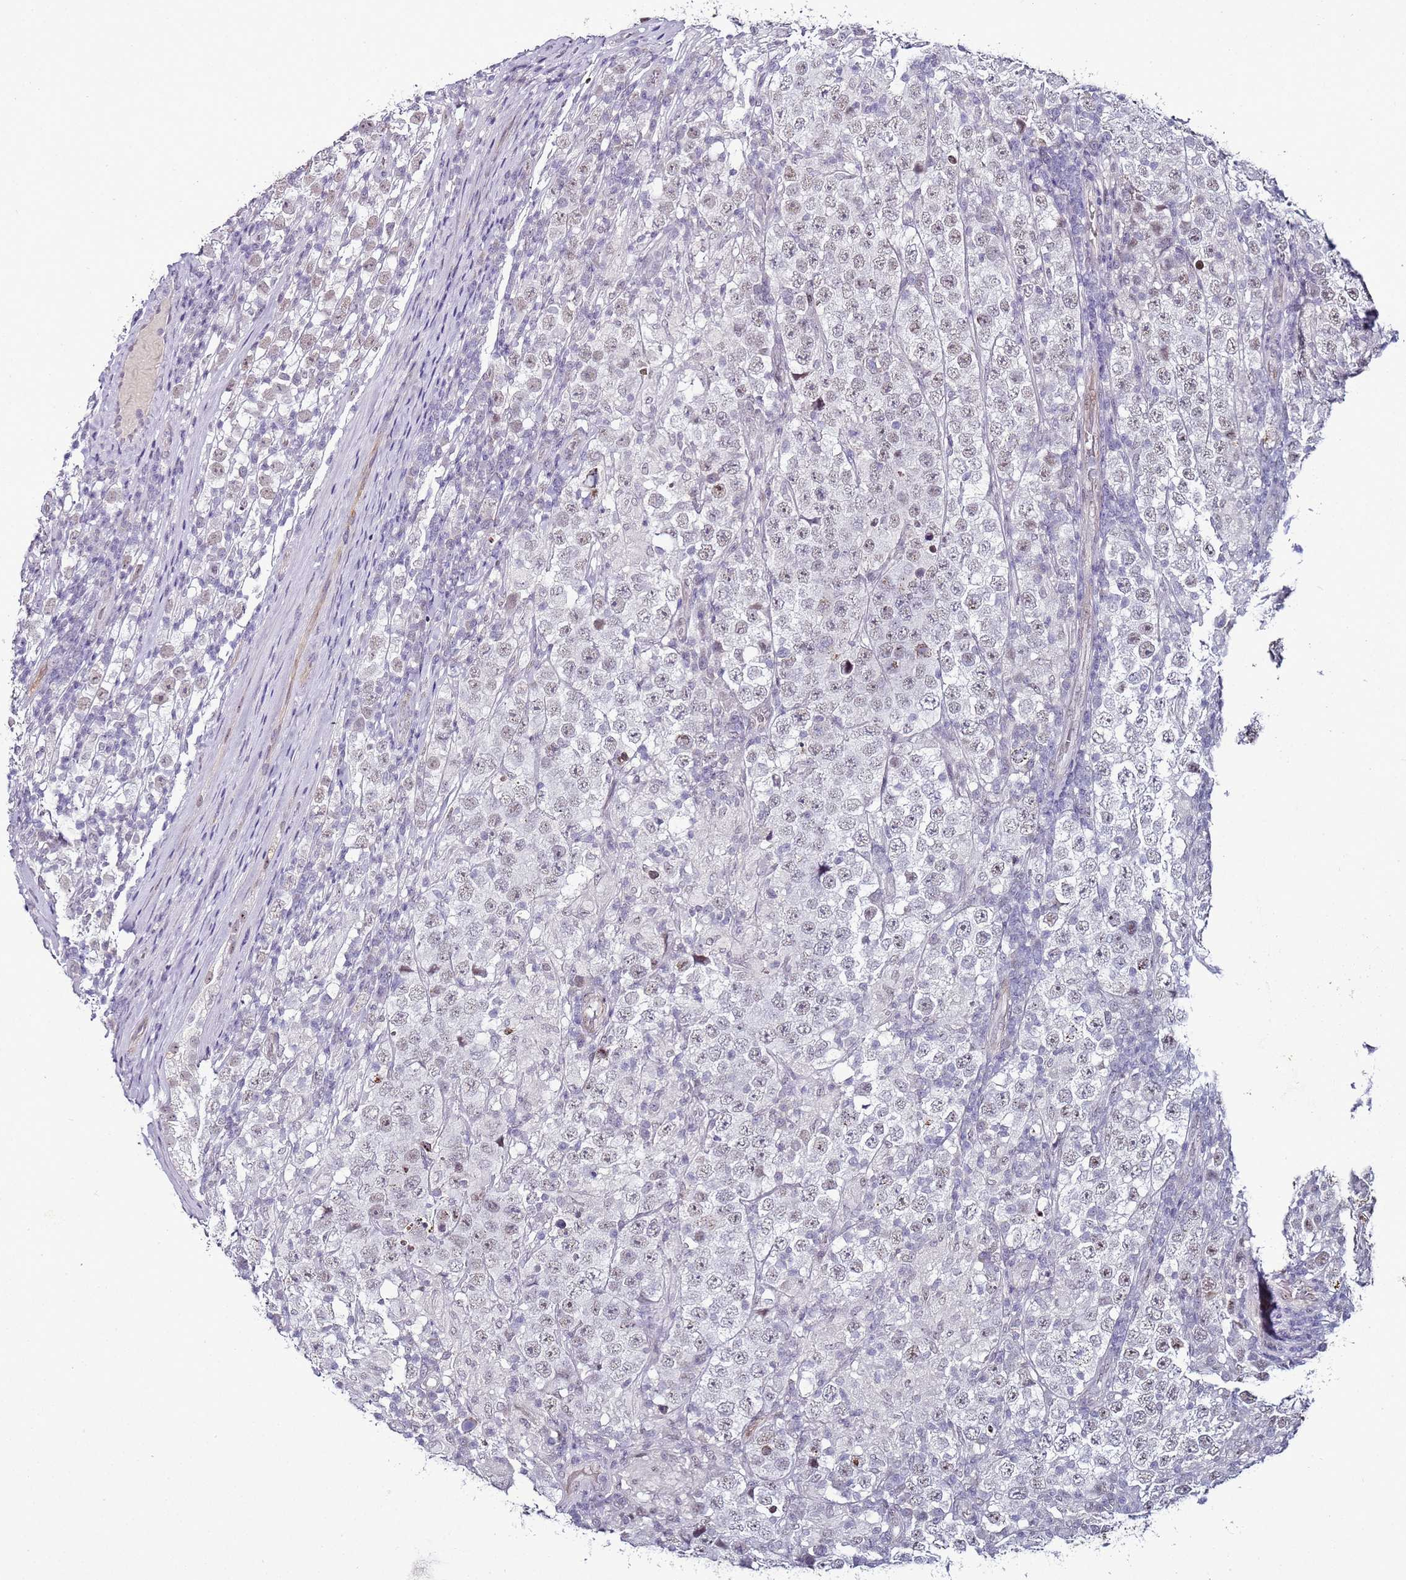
{"staining": {"intensity": "weak", "quantity": "<25%", "location": "nuclear"}, "tissue": "testis cancer", "cell_type": "Tumor cells", "image_type": "cancer", "snomed": [{"axis": "morphology", "description": "Normal tissue, NOS"}, {"axis": "morphology", "description": "Urothelial carcinoma, High grade"}, {"axis": "morphology", "description": "Seminoma, NOS"}, {"axis": "morphology", "description": "Carcinoma, Embryonal, NOS"}, {"axis": "topography", "description": "Urinary bladder"}, {"axis": "topography", "description": "Testis"}], "caption": "Protein analysis of urothelial carcinoma (high-grade) (testis) displays no significant positivity in tumor cells. Brightfield microscopy of immunohistochemistry stained with DAB (3,3'-diaminobenzidine) (brown) and hematoxylin (blue), captured at high magnification.", "gene": "PSMA7", "patient": {"sex": "male", "age": 41}}